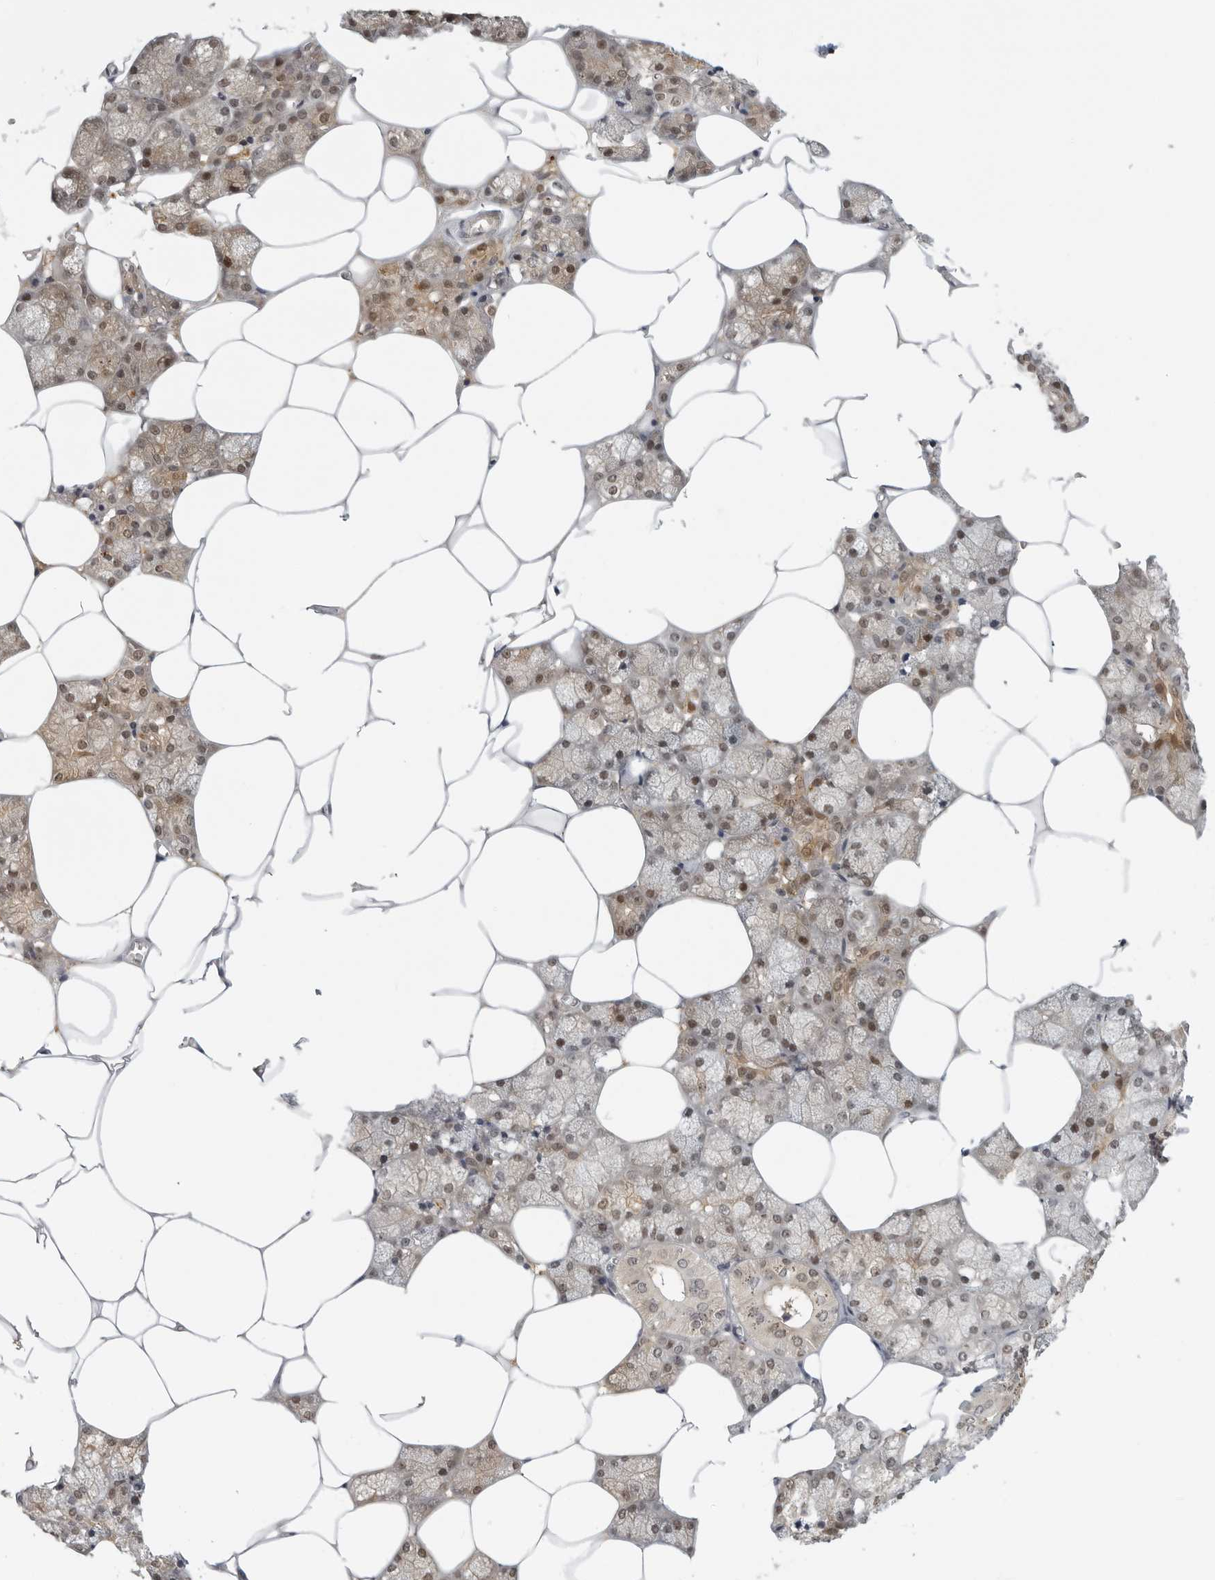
{"staining": {"intensity": "weak", "quantity": ">75%", "location": "cytoplasmic/membranous,nuclear"}, "tissue": "salivary gland", "cell_type": "Glandular cells", "image_type": "normal", "snomed": [{"axis": "morphology", "description": "Normal tissue, NOS"}, {"axis": "topography", "description": "Salivary gland"}], "caption": "Salivary gland stained with IHC shows weak cytoplasmic/membranous,nuclear staining in about >75% of glandular cells.", "gene": "CTIF", "patient": {"sex": "male", "age": 62}}